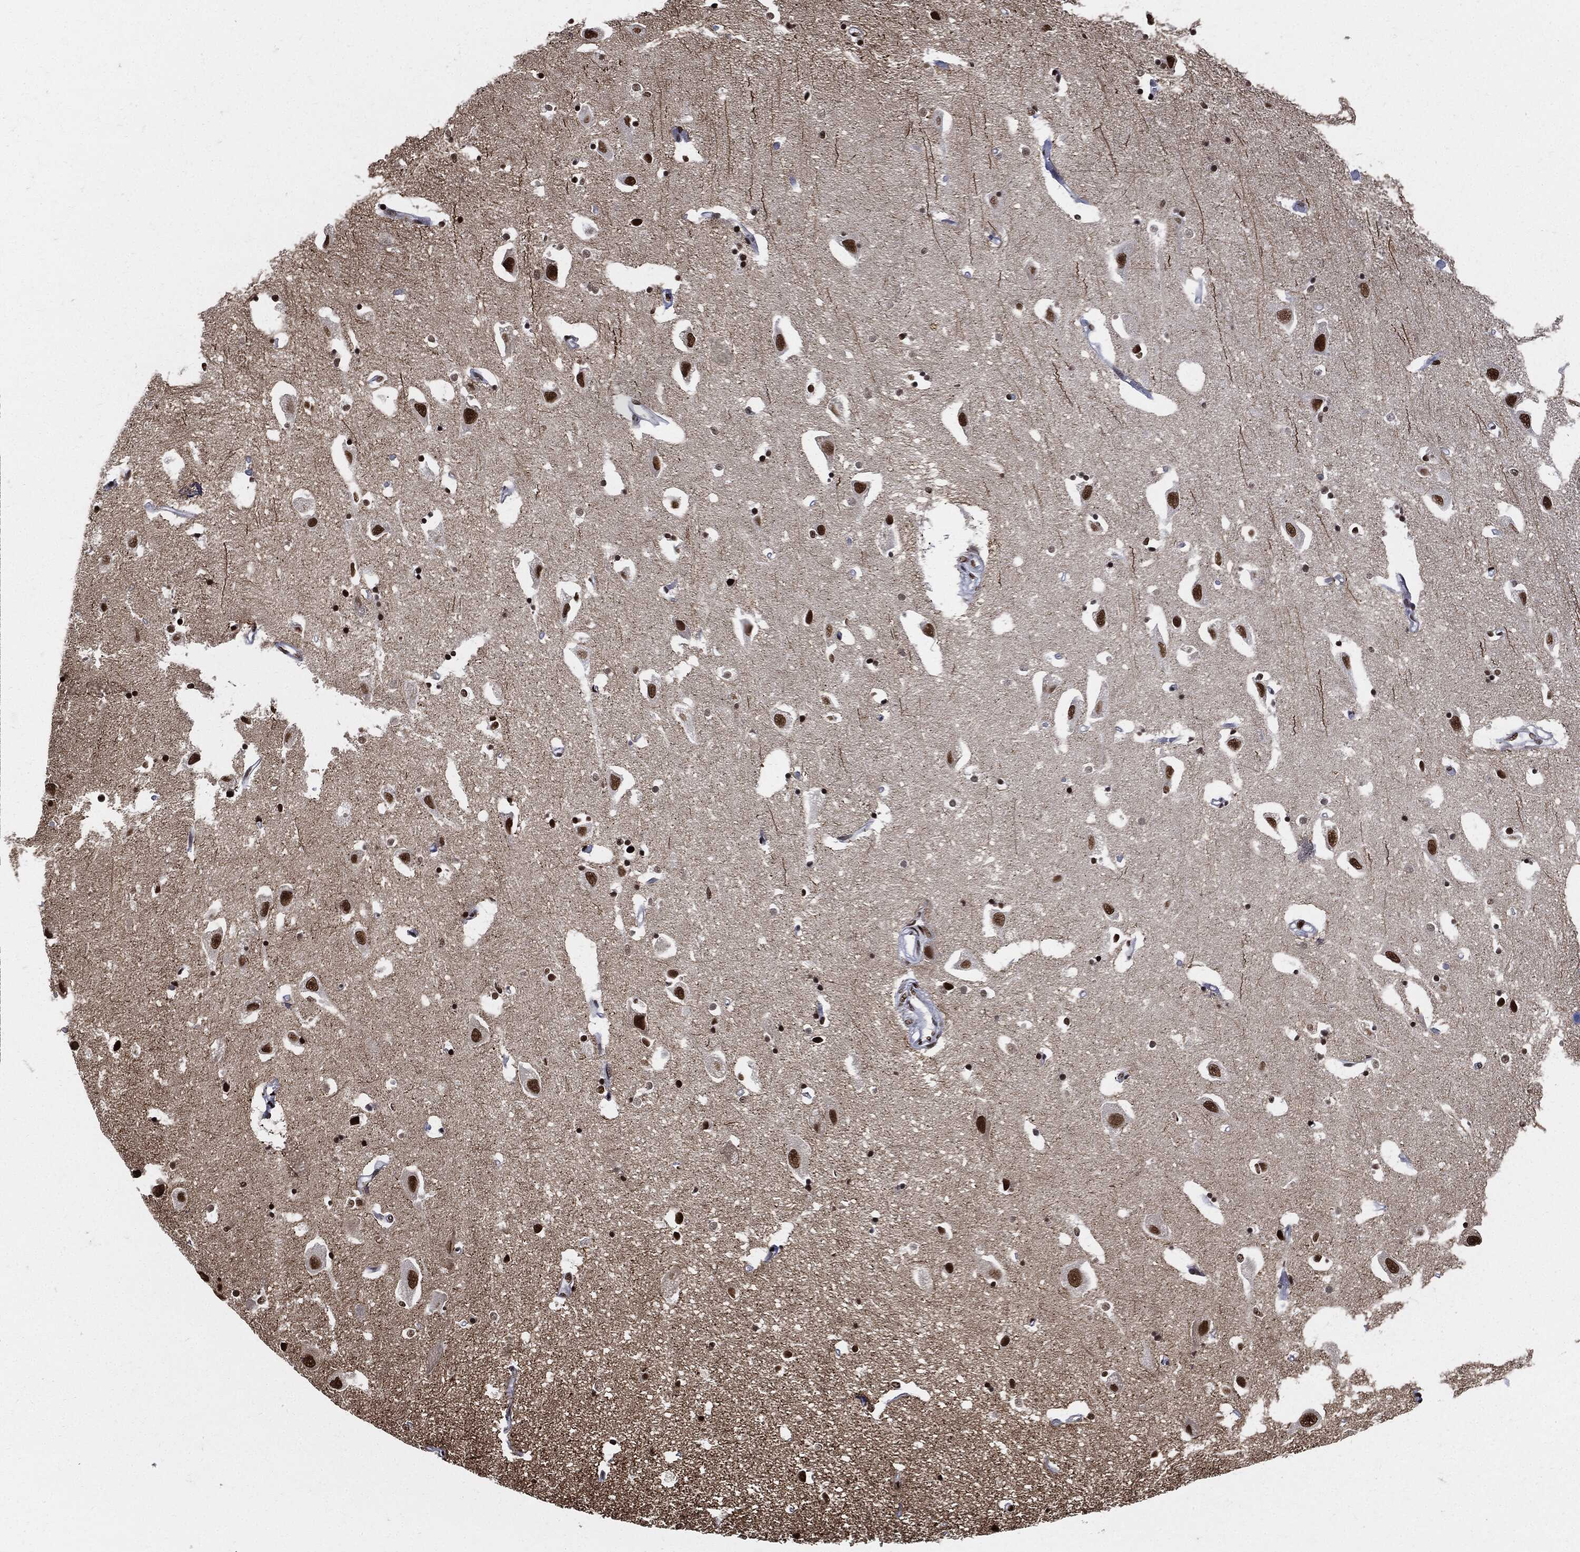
{"staining": {"intensity": "strong", "quantity": ">75%", "location": "nuclear"}, "tissue": "hippocampus", "cell_type": "Glial cells", "image_type": "normal", "snomed": [{"axis": "morphology", "description": "Normal tissue, NOS"}, {"axis": "topography", "description": "Lateral ventricle wall"}, {"axis": "topography", "description": "Hippocampus"}], "caption": "Brown immunohistochemical staining in benign hippocampus shows strong nuclear staining in approximately >75% of glial cells.", "gene": "RECQL", "patient": {"sex": "female", "age": 63}}